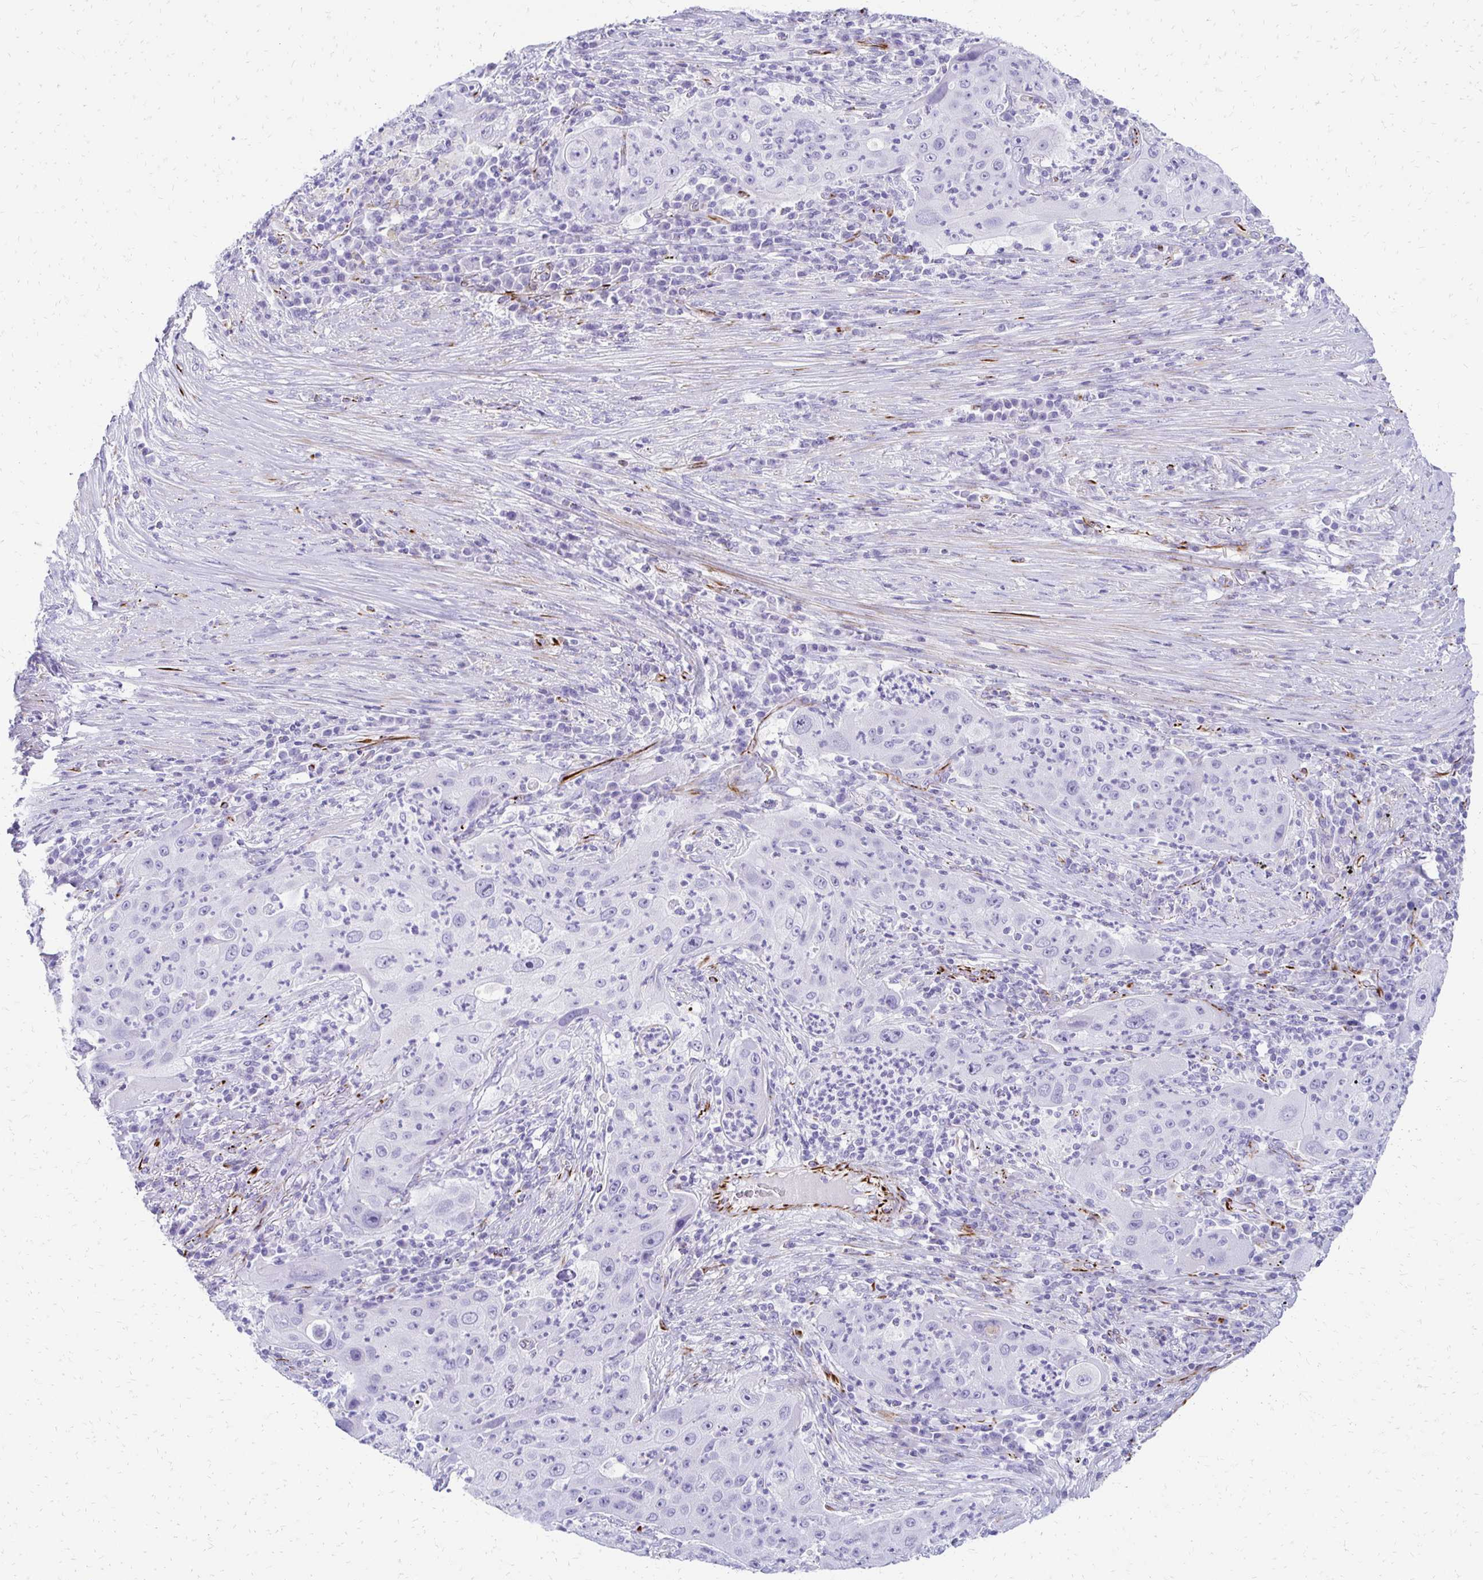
{"staining": {"intensity": "negative", "quantity": "none", "location": "none"}, "tissue": "lung cancer", "cell_type": "Tumor cells", "image_type": "cancer", "snomed": [{"axis": "morphology", "description": "Squamous cell carcinoma, NOS"}, {"axis": "topography", "description": "Lung"}], "caption": "Immunohistochemistry of lung squamous cell carcinoma exhibits no positivity in tumor cells.", "gene": "TMEM54", "patient": {"sex": "female", "age": 59}}